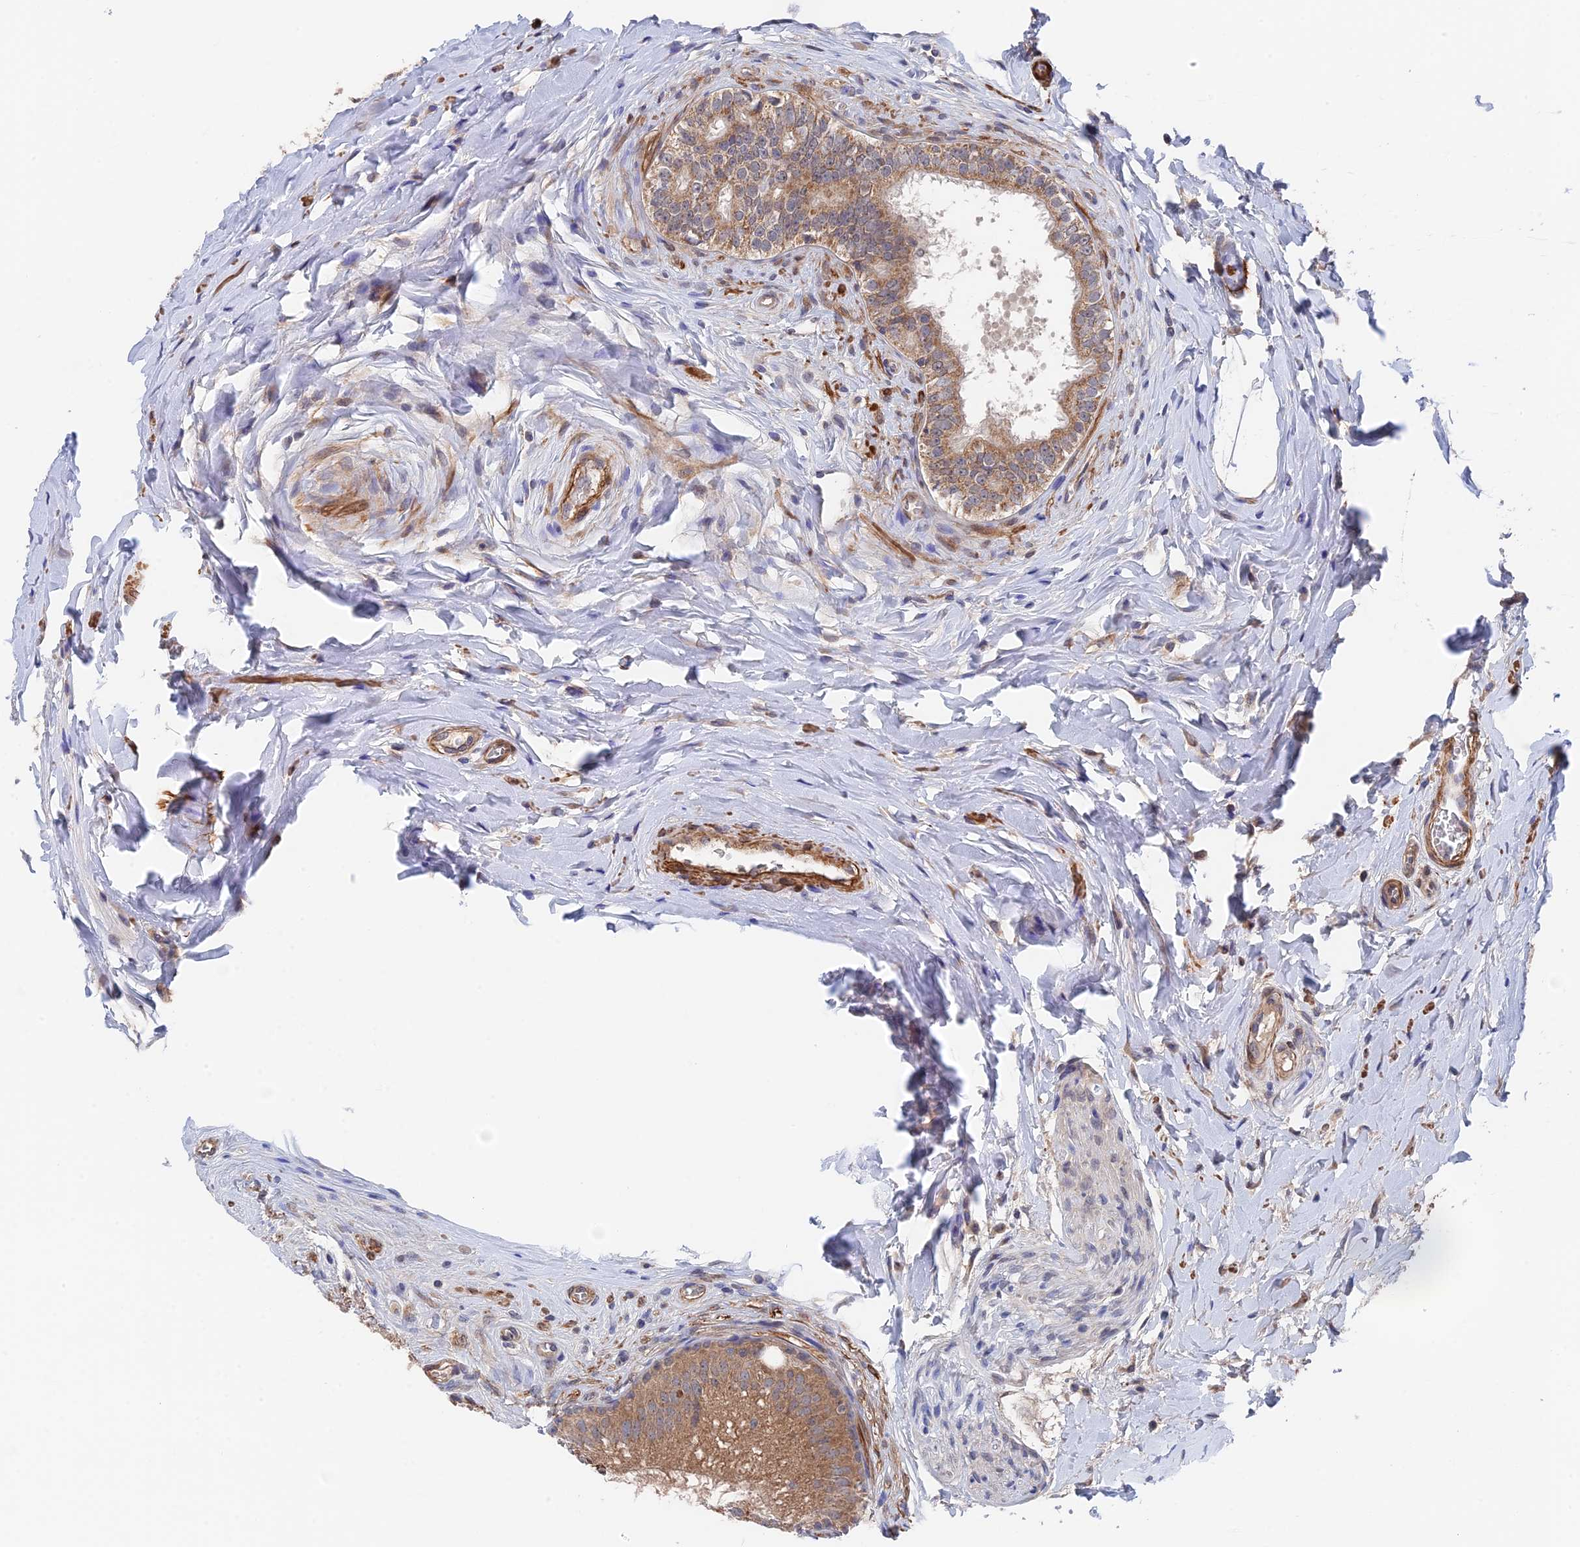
{"staining": {"intensity": "moderate", "quantity": ">75%", "location": "cytoplasmic/membranous"}, "tissue": "epididymis", "cell_type": "Glandular cells", "image_type": "normal", "snomed": [{"axis": "morphology", "description": "Normal tissue, NOS"}, {"axis": "topography", "description": "Epididymis"}], "caption": "Immunohistochemical staining of unremarkable human epididymis displays moderate cytoplasmic/membranous protein positivity in approximately >75% of glandular cells. The staining was performed using DAB (3,3'-diaminobenzidine) to visualize the protein expression in brown, while the nuclei were stained in blue with hematoxylin (Magnification: 20x).", "gene": "ZNF320", "patient": {"sex": "male", "age": 33}}